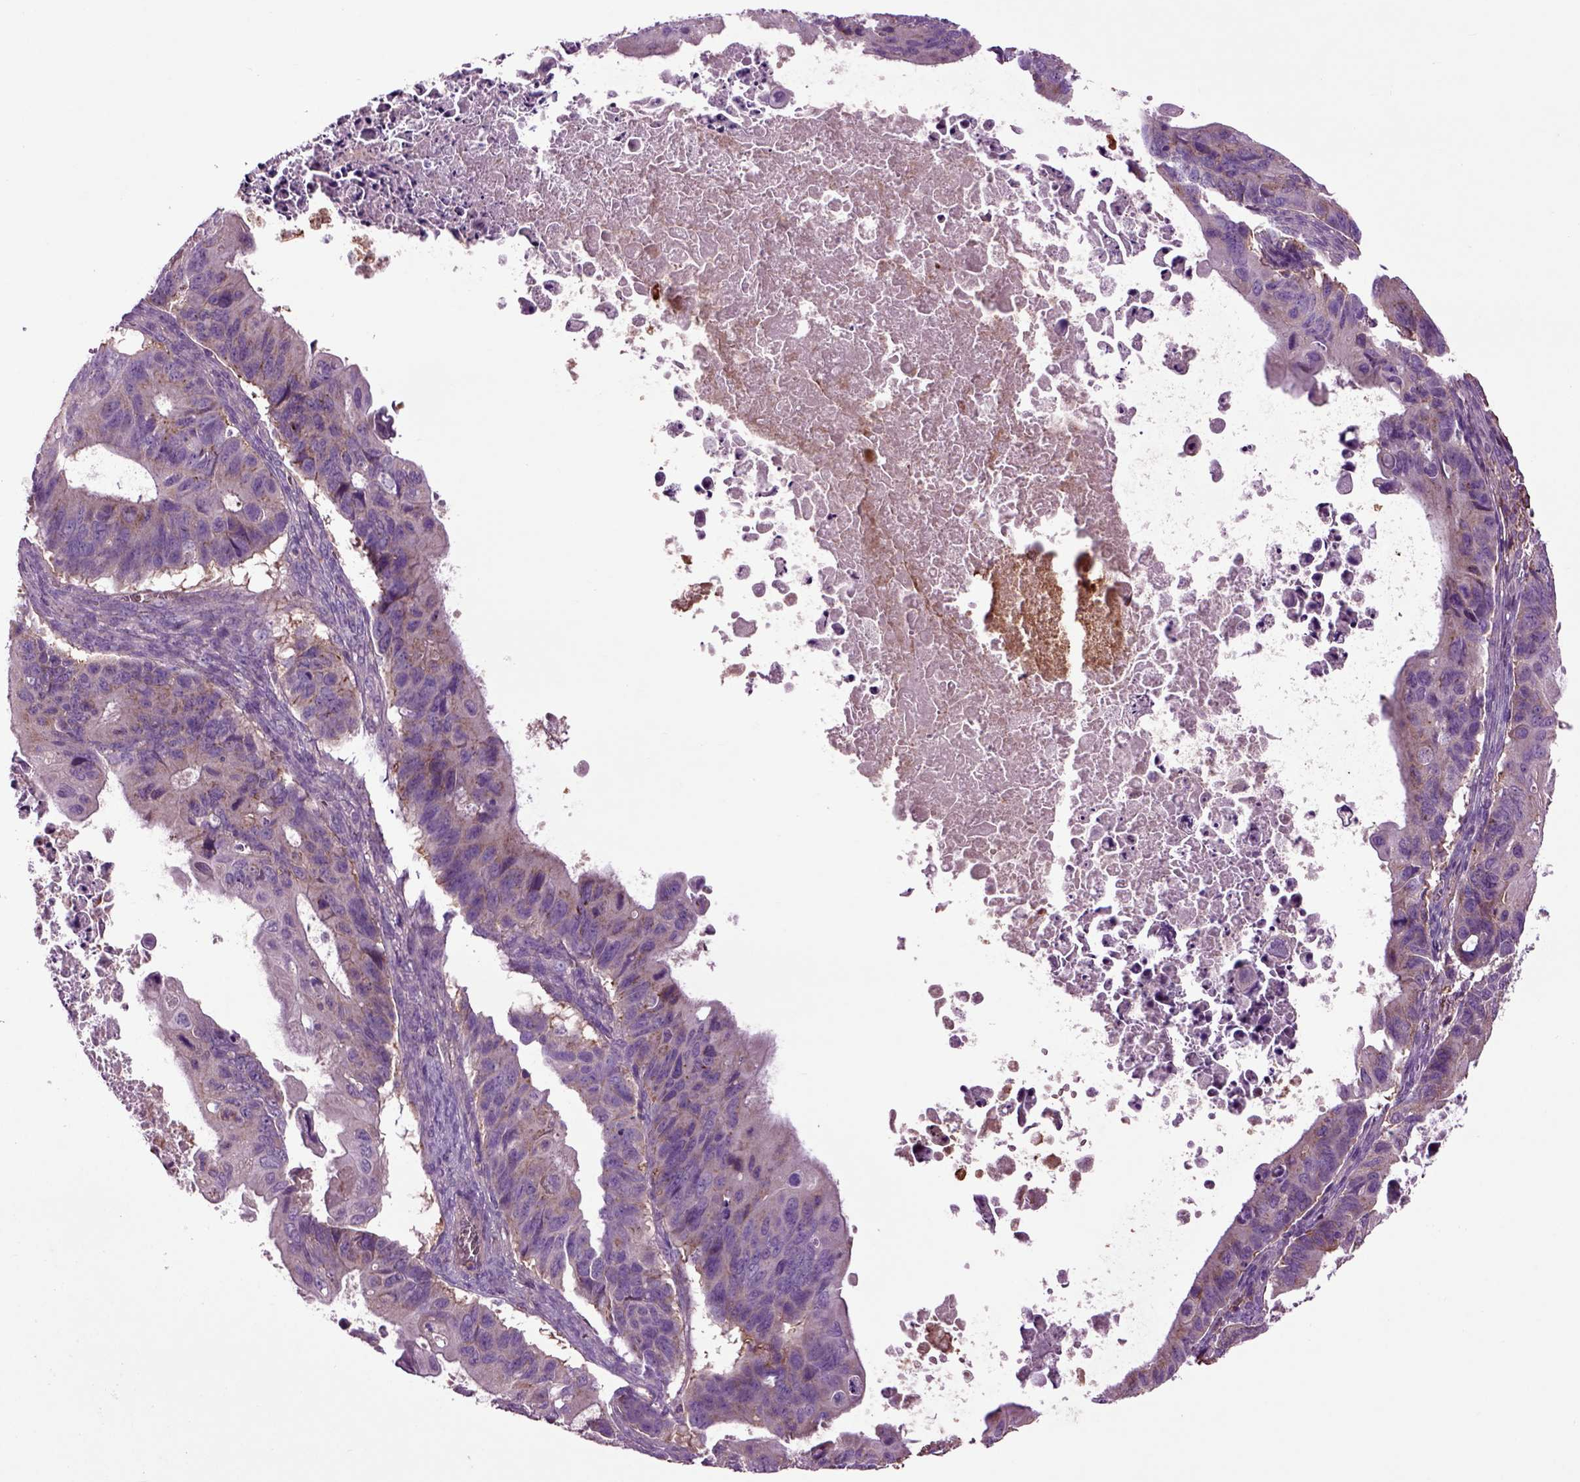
{"staining": {"intensity": "negative", "quantity": "none", "location": "none"}, "tissue": "ovarian cancer", "cell_type": "Tumor cells", "image_type": "cancer", "snomed": [{"axis": "morphology", "description": "Cystadenocarcinoma, mucinous, NOS"}, {"axis": "topography", "description": "Ovary"}], "caption": "A histopathology image of human ovarian cancer is negative for staining in tumor cells.", "gene": "SPON1", "patient": {"sex": "female", "age": 64}}